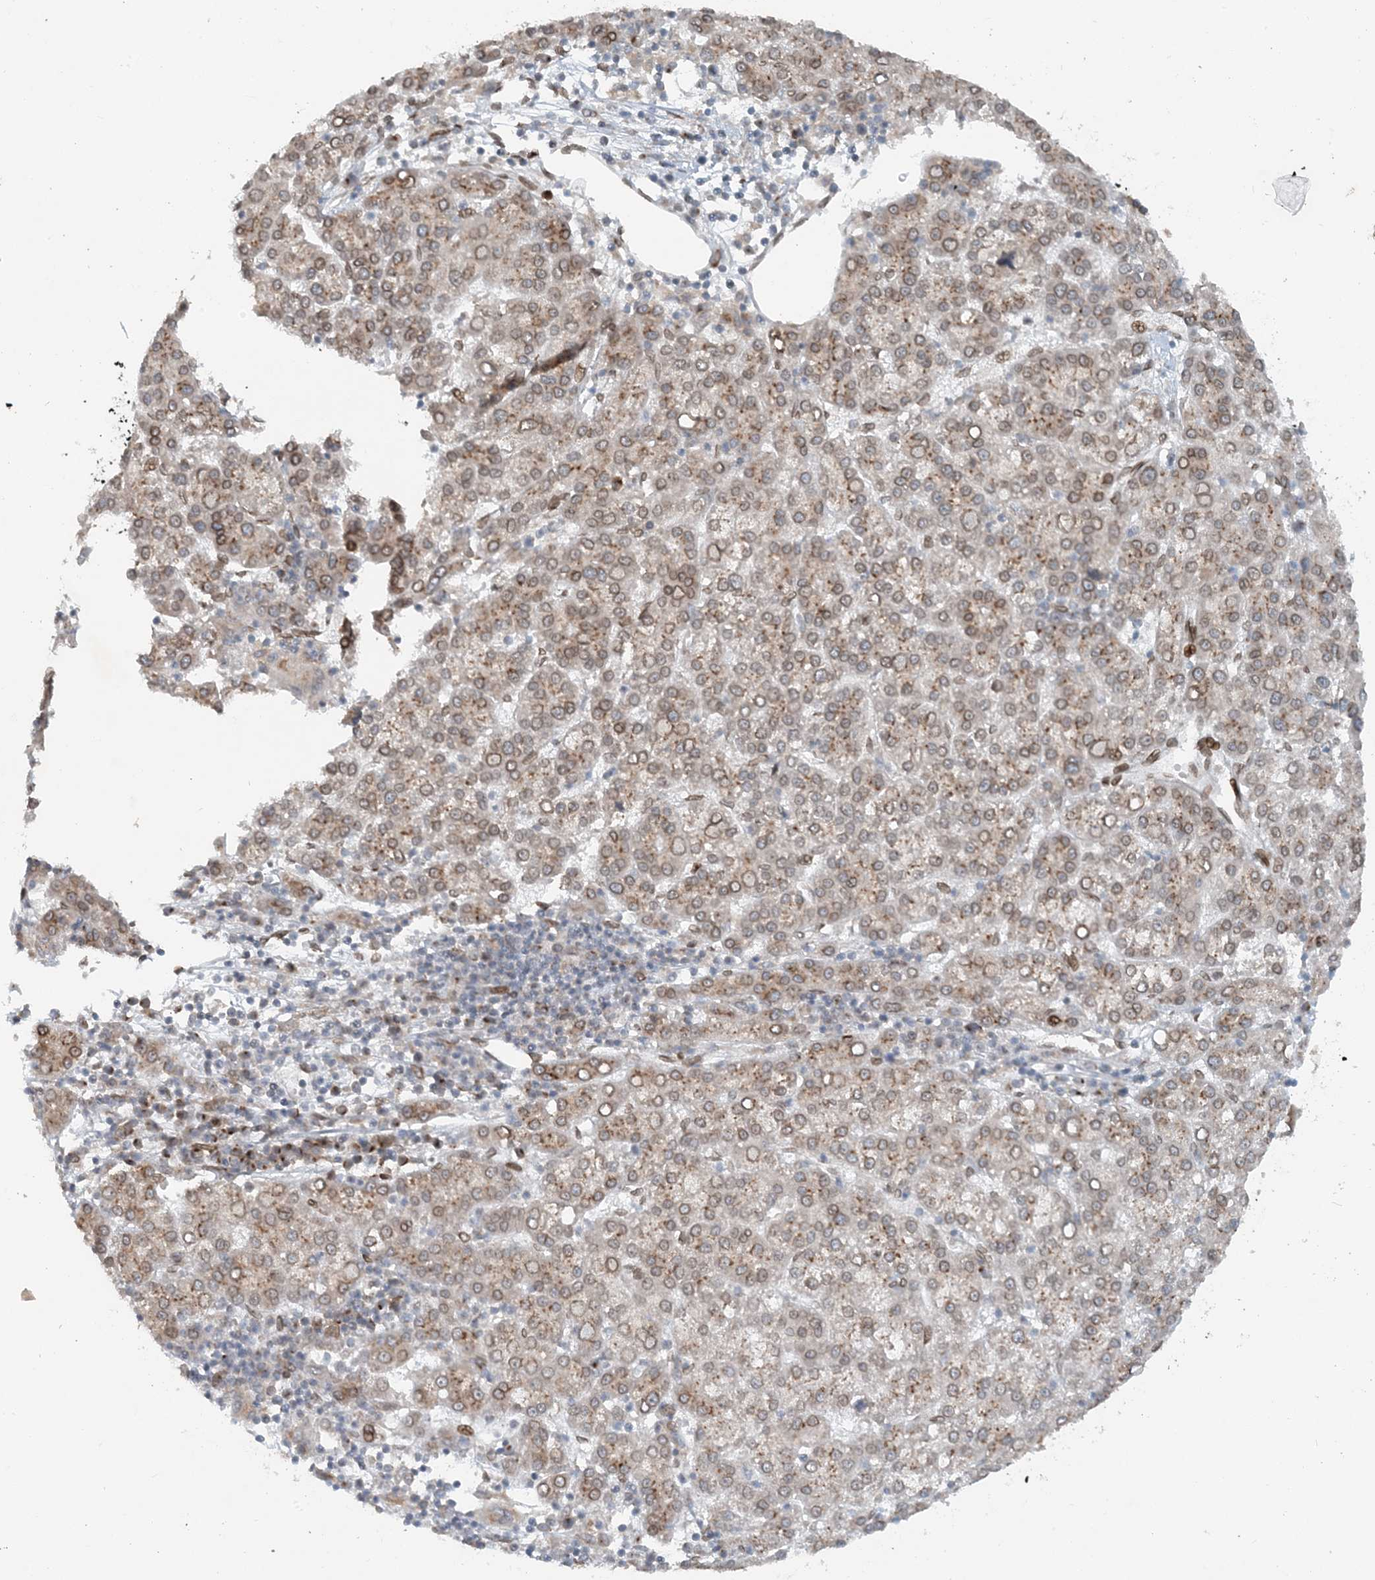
{"staining": {"intensity": "weak", "quantity": "25%-75%", "location": "cytoplasmic/membranous,nuclear"}, "tissue": "liver cancer", "cell_type": "Tumor cells", "image_type": "cancer", "snomed": [{"axis": "morphology", "description": "Carcinoma, Hepatocellular, NOS"}, {"axis": "topography", "description": "Liver"}], "caption": "Immunohistochemistry (IHC) of hepatocellular carcinoma (liver) demonstrates low levels of weak cytoplasmic/membranous and nuclear positivity in about 25%-75% of tumor cells.", "gene": "SLC35A2", "patient": {"sex": "female", "age": 58}}